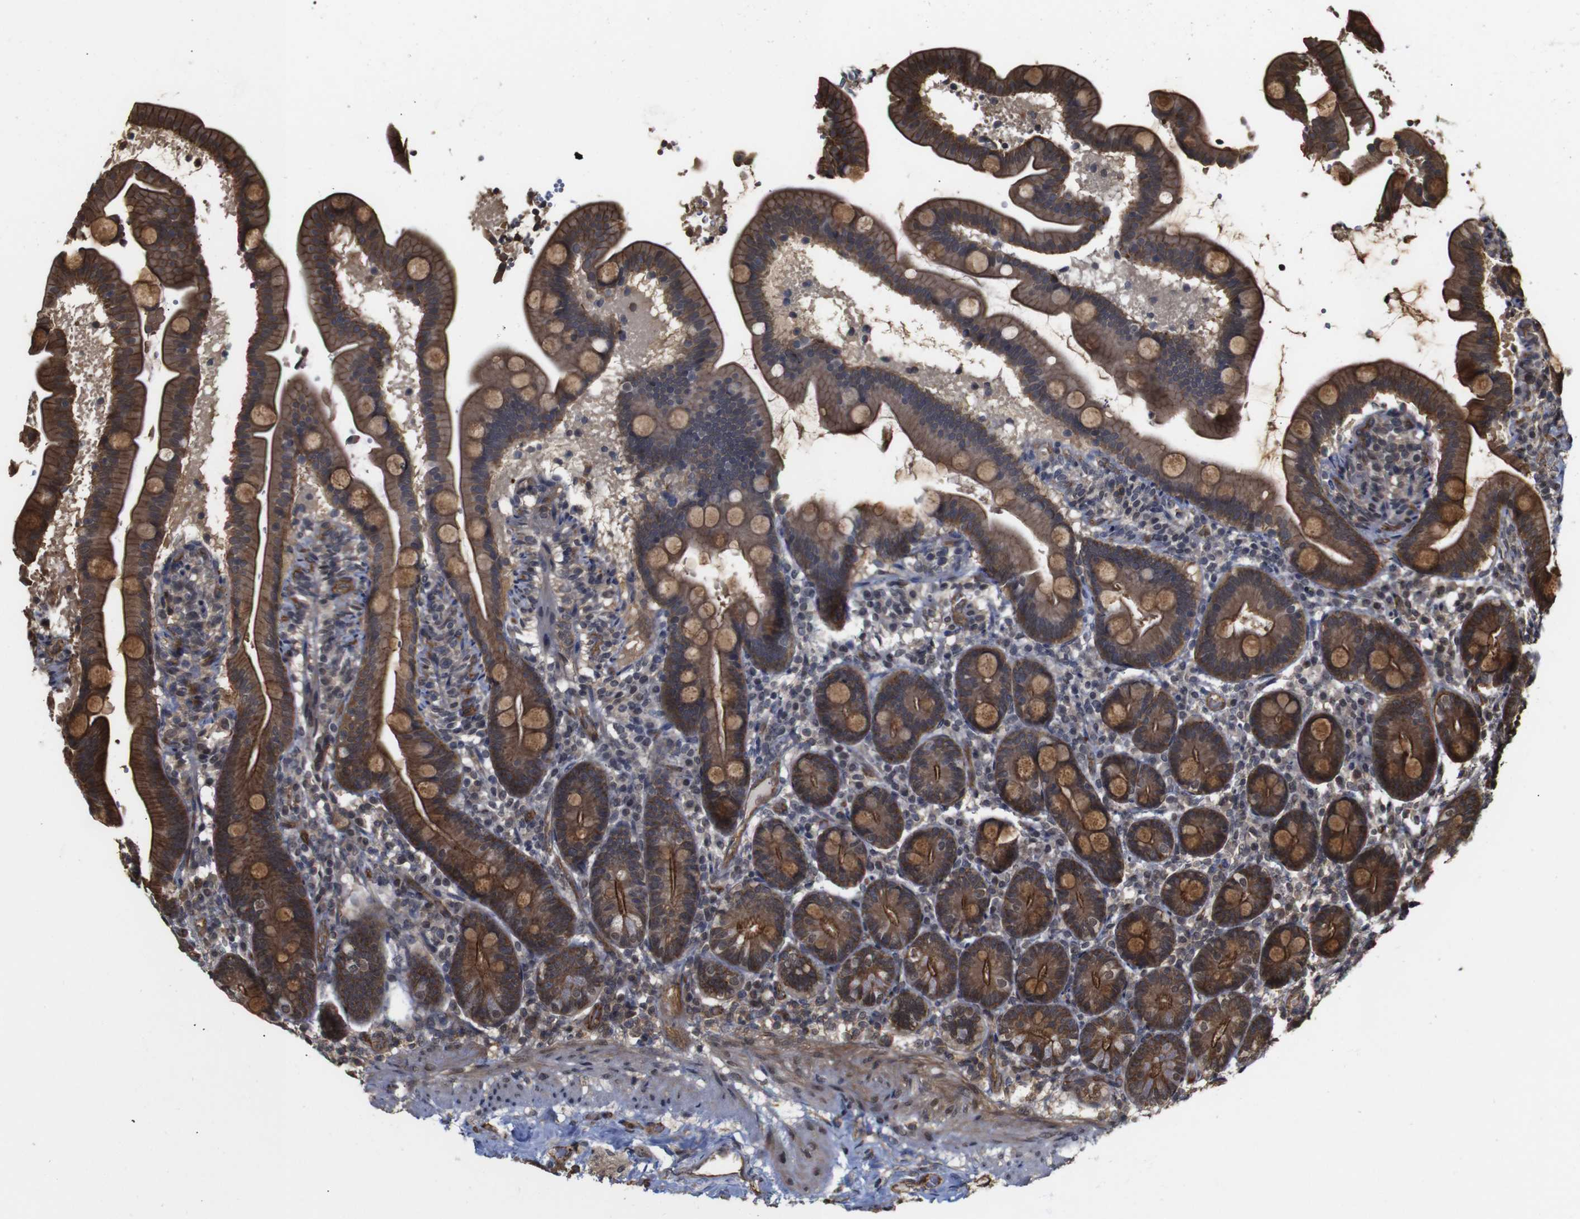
{"staining": {"intensity": "moderate", "quantity": ">75%", "location": "cytoplasmic/membranous"}, "tissue": "duodenum", "cell_type": "Glandular cells", "image_type": "normal", "snomed": [{"axis": "morphology", "description": "Normal tissue, NOS"}, {"axis": "topography", "description": "Duodenum"}], "caption": "Glandular cells show medium levels of moderate cytoplasmic/membranous staining in about >75% of cells in normal duodenum.", "gene": "NANOS1", "patient": {"sex": "male", "age": 54}}